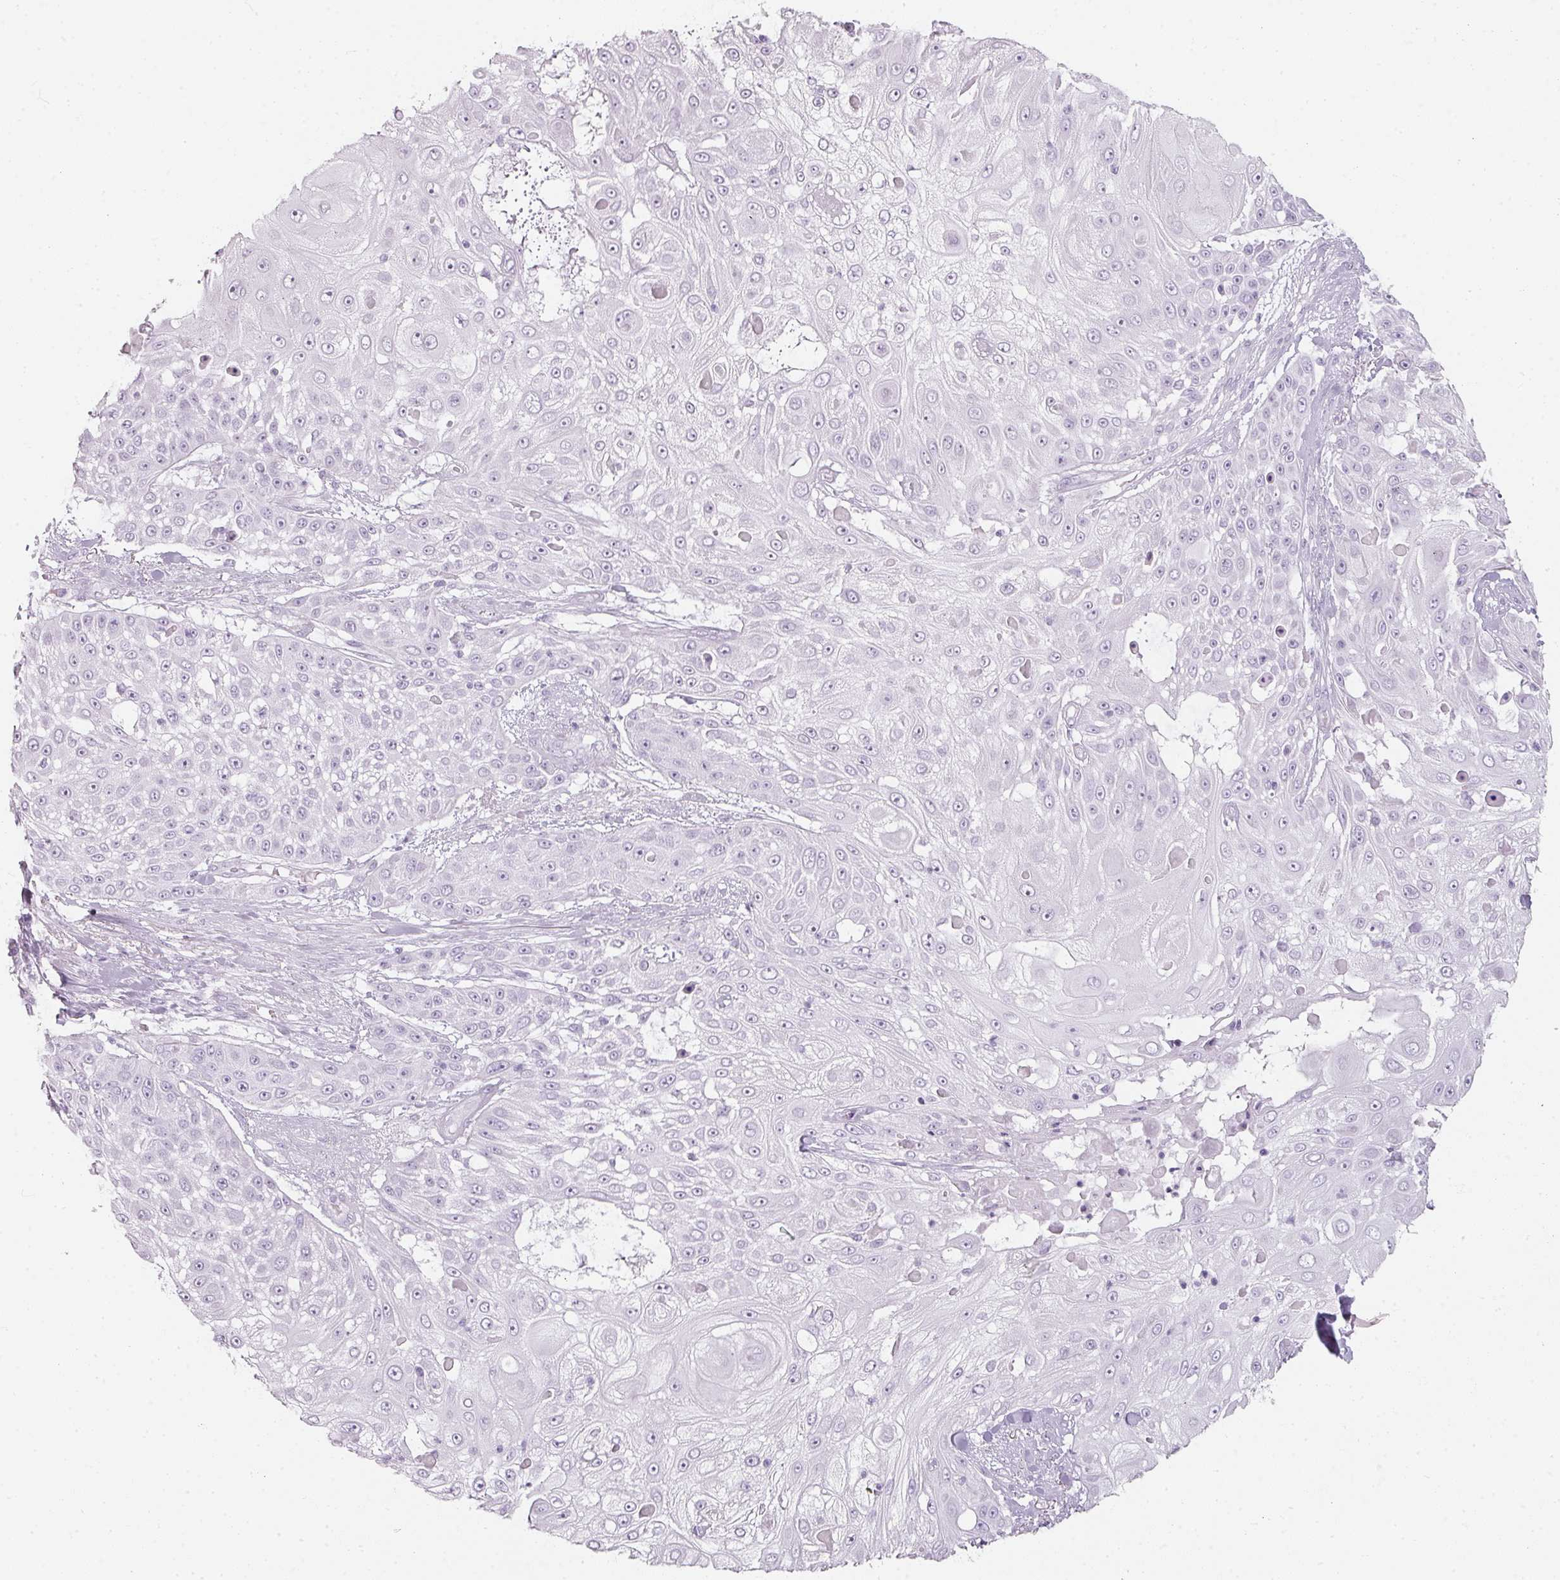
{"staining": {"intensity": "negative", "quantity": "none", "location": "none"}, "tissue": "skin cancer", "cell_type": "Tumor cells", "image_type": "cancer", "snomed": [{"axis": "morphology", "description": "Squamous cell carcinoma, NOS"}, {"axis": "topography", "description": "Skin"}], "caption": "Immunohistochemistry micrograph of human skin cancer (squamous cell carcinoma) stained for a protein (brown), which reveals no staining in tumor cells. (Brightfield microscopy of DAB immunohistochemistry (IHC) at high magnification).", "gene": "TMEM42", "patient": {"sex": "female", "age": 86}}